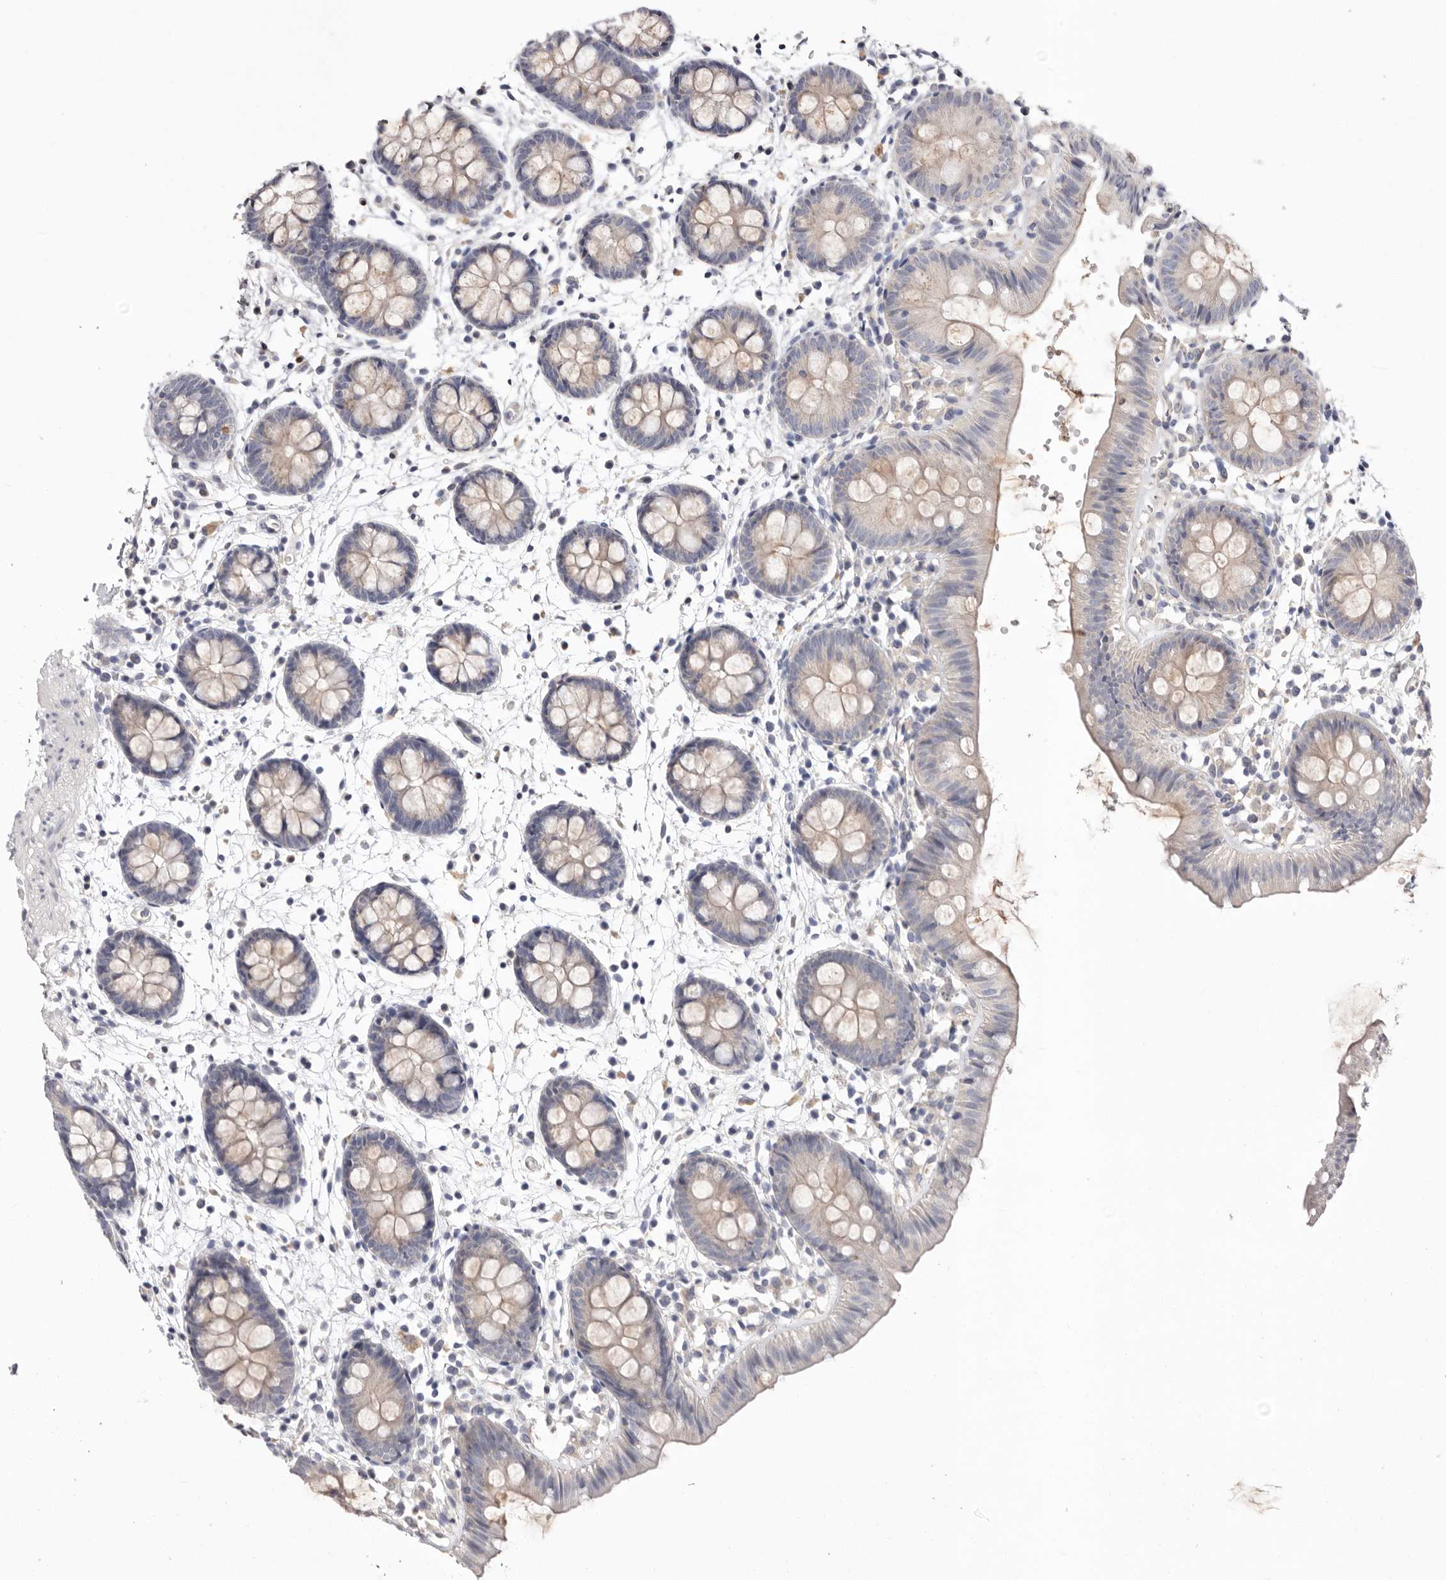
{"staining": {"intensity": "weak", "quantity": "25%-75%", "location": "cytoplasmic/membranous"}, "tissue": "colon", "cell_type": "Endothelial cells", "image_type": "normal", "snomed": [{"axis": "morphology", "description": "Normal tissue, NOS"}, {"axis": "topography", "description": "Colon"}], "caption": "A brown stain highlights weak cytoplasmic/membranous positivity of a protein in endothelial cells of benign colon.", "gene": "LMLN", "patient": {"sex": "male", "age": 56}}